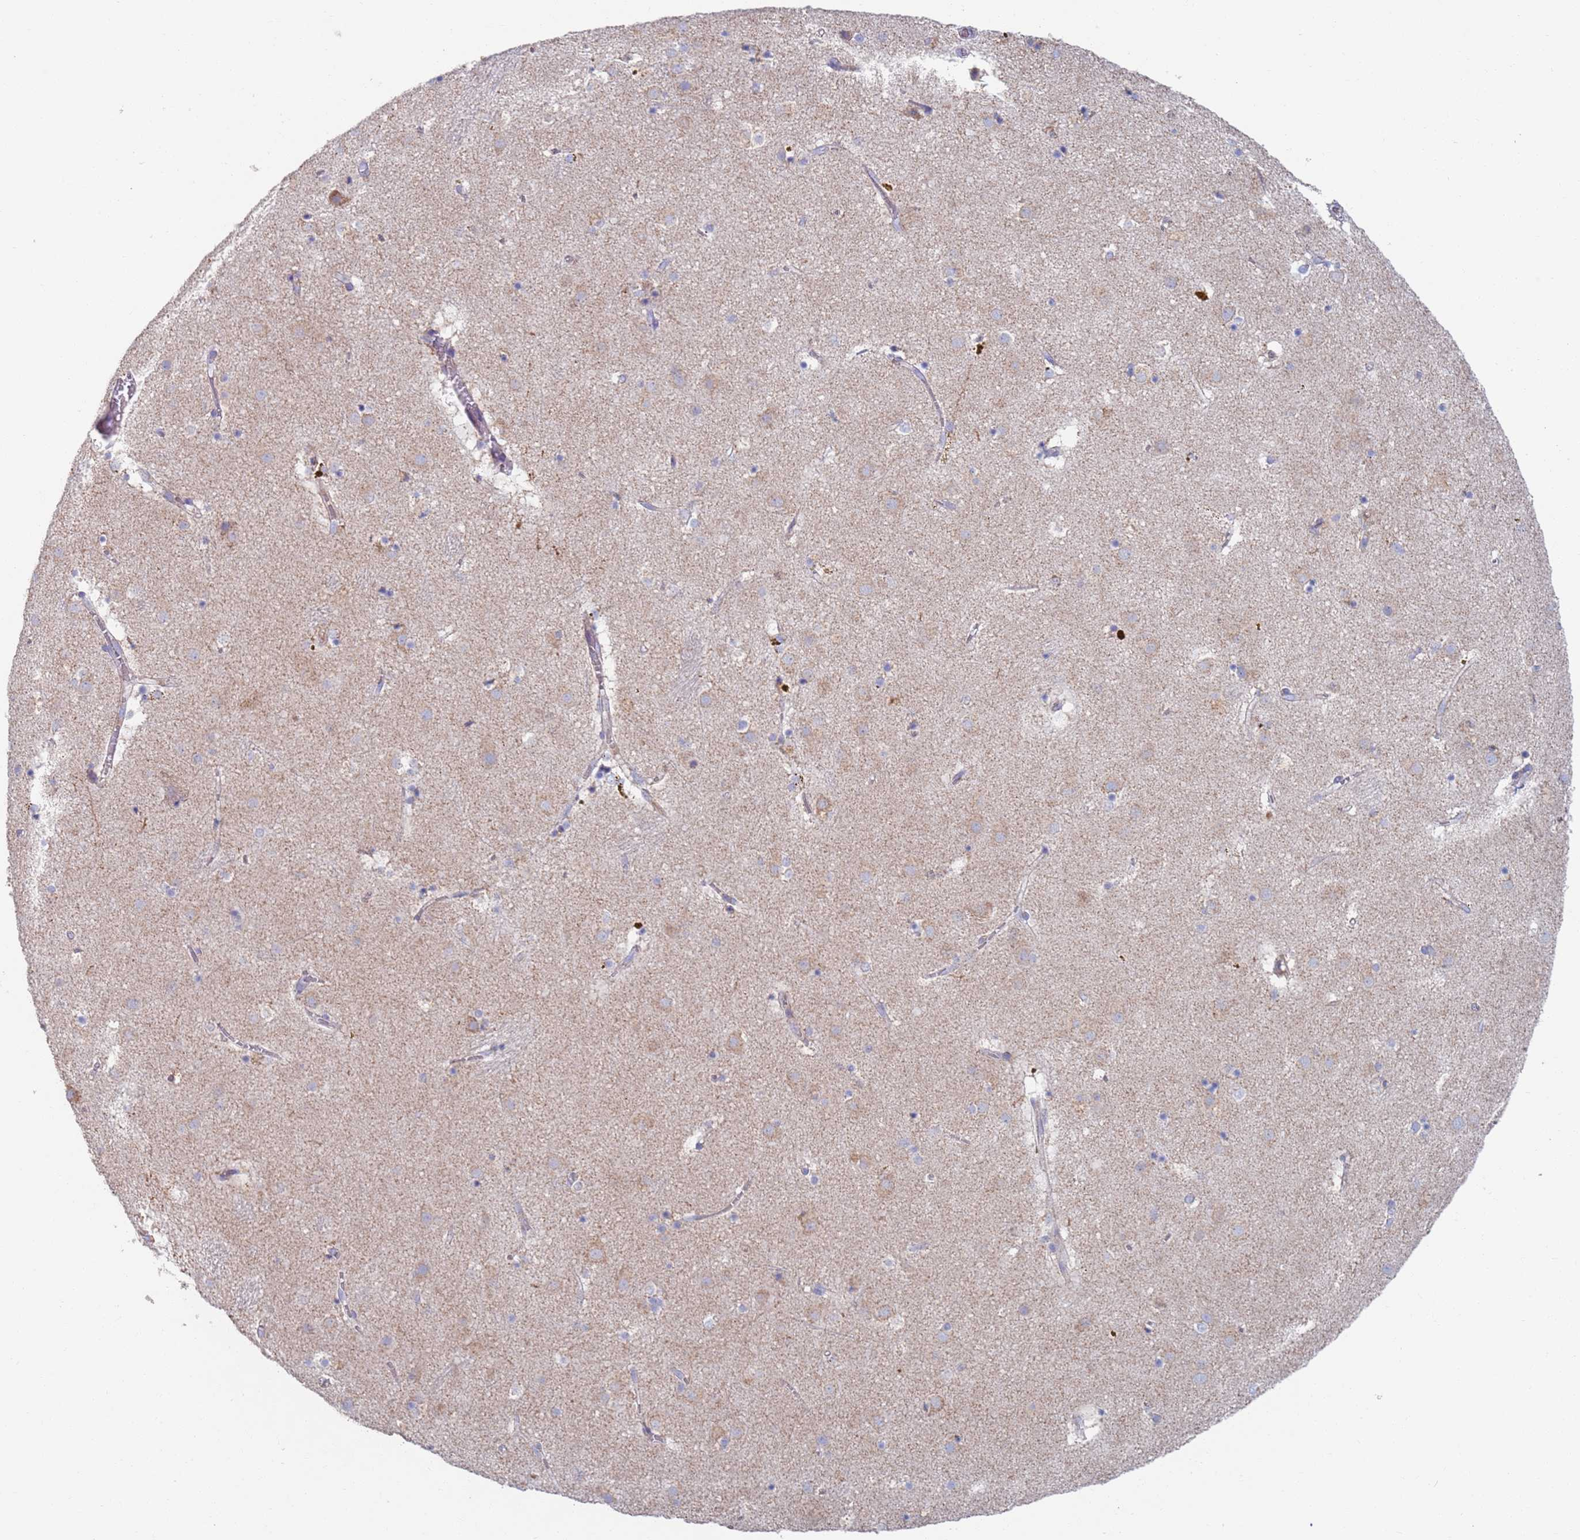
{"staining": {"intensity": "weak", "quantity": "<25%", "location": "cytoplasmic/membranous"}, "tissue": "caudate", "cell_type": "Glial cells", "image_type": "normal", "snomed": [{"axis": "morphology", "description": "Normal tissue, NOS"}, {"axis": "topography", "description": "Lateral ventricle wall"}], "caption": "Glial cells are negative for brown protein staining in benign caudate. (Brightfield microscopy of DAB (3,3'-diaminobenzidine) immunohistochemistry (IHC) at high magnification).", "gene": "MRPL22", "patient": {"sex": "male", "age": 70}}